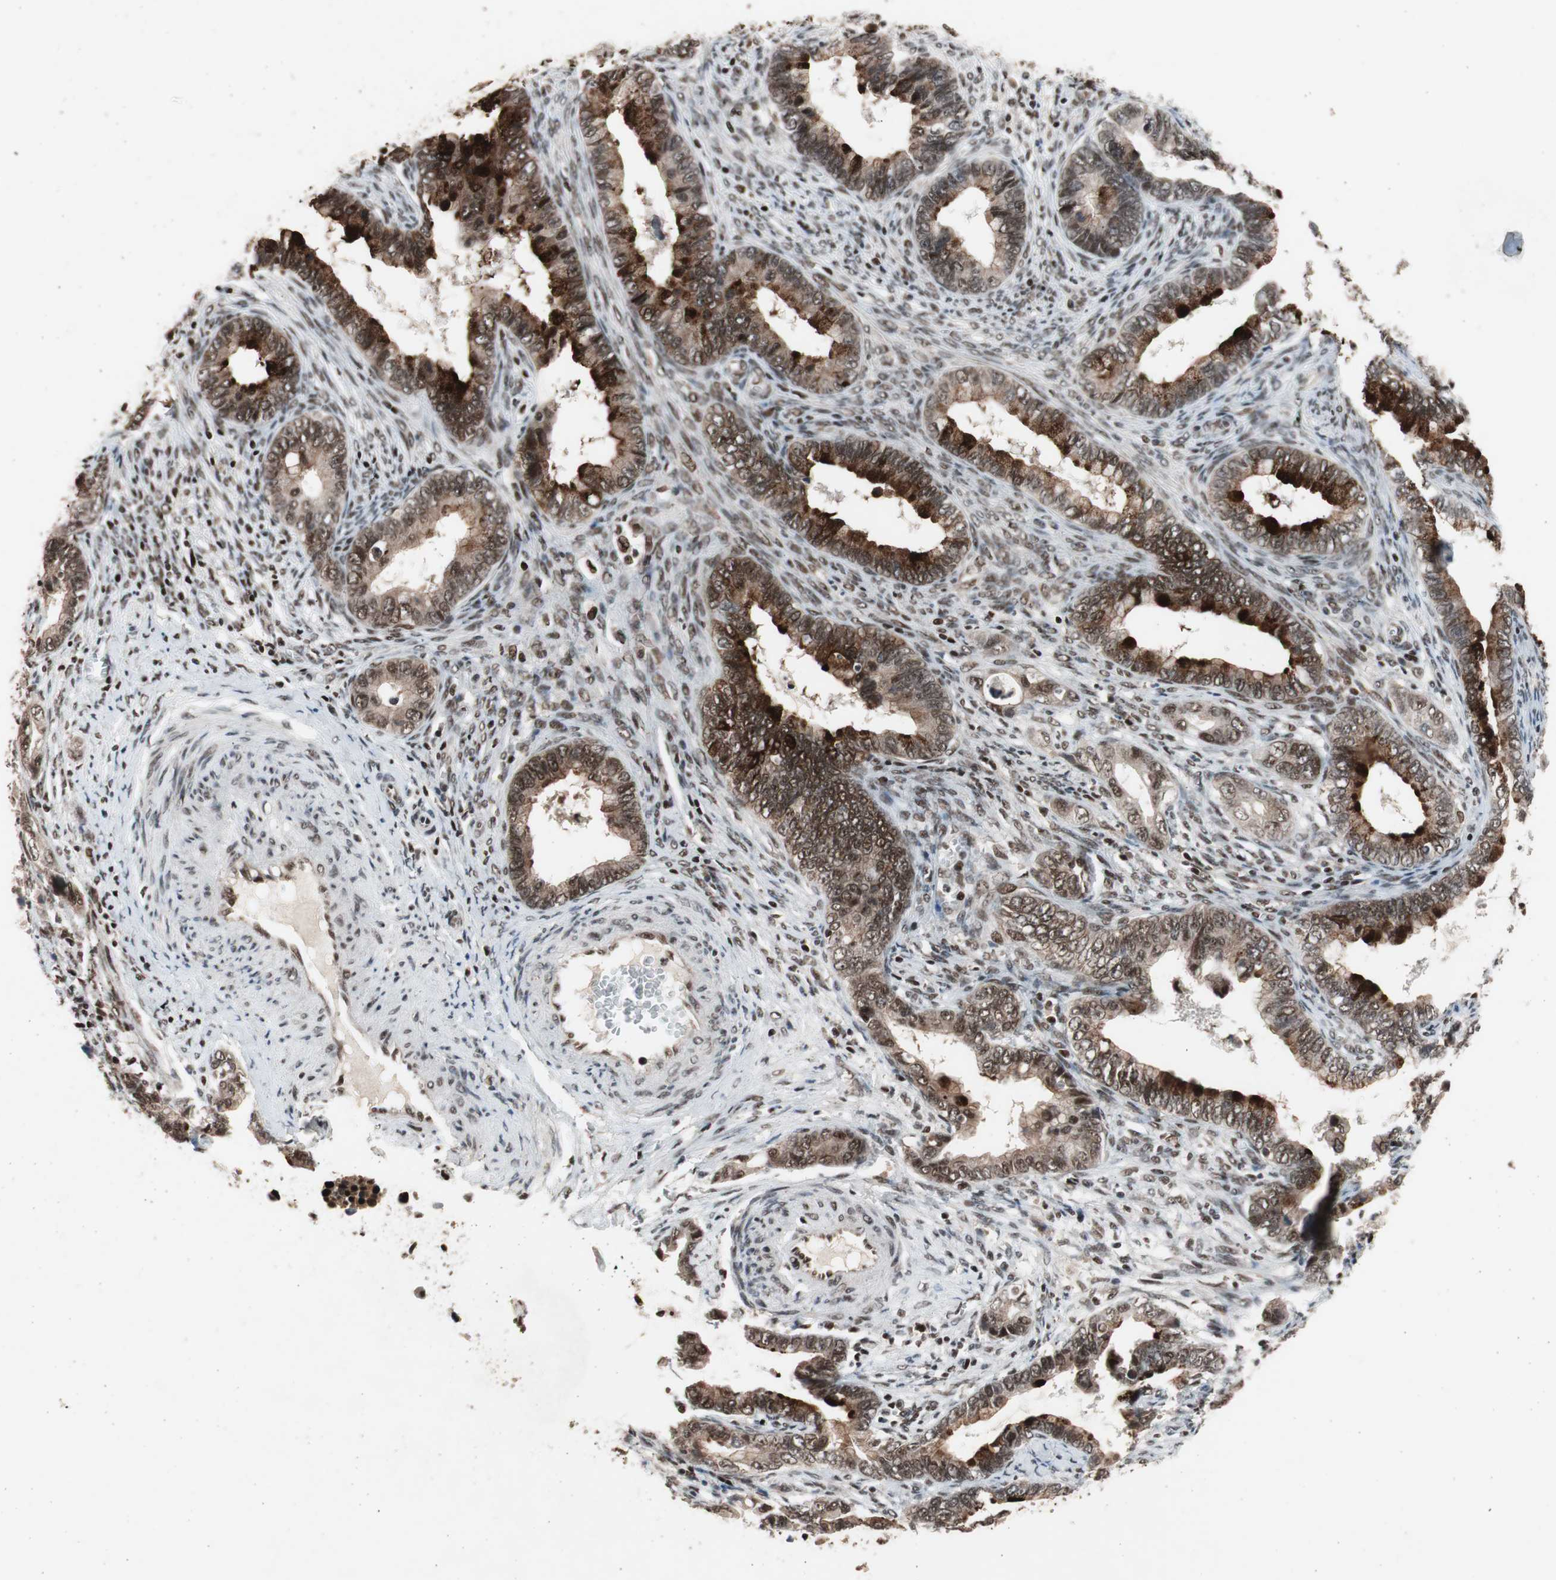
{"staining": {"intensity": "strong", "quantity": ">75%", "location": "cytoplasmic/membranous,nuclear"}, "tissue": "cervical cancer", "cell_type": "Tumor cells", "image_type": "cancer", "snomed": [{"axis": "morphology", "description": "Adenocarcinoma, NOS"}, {"axis": "topography", "description": "Cervix"}], "caption": "This is an image of IHC staining of adenocarcinoma (cervical), which shows strong expression in the cytoplasmic/membranous and nuclear of tumor cells.", "gene": "RPA1", "patient": {"sex": "female", "age": 44}}